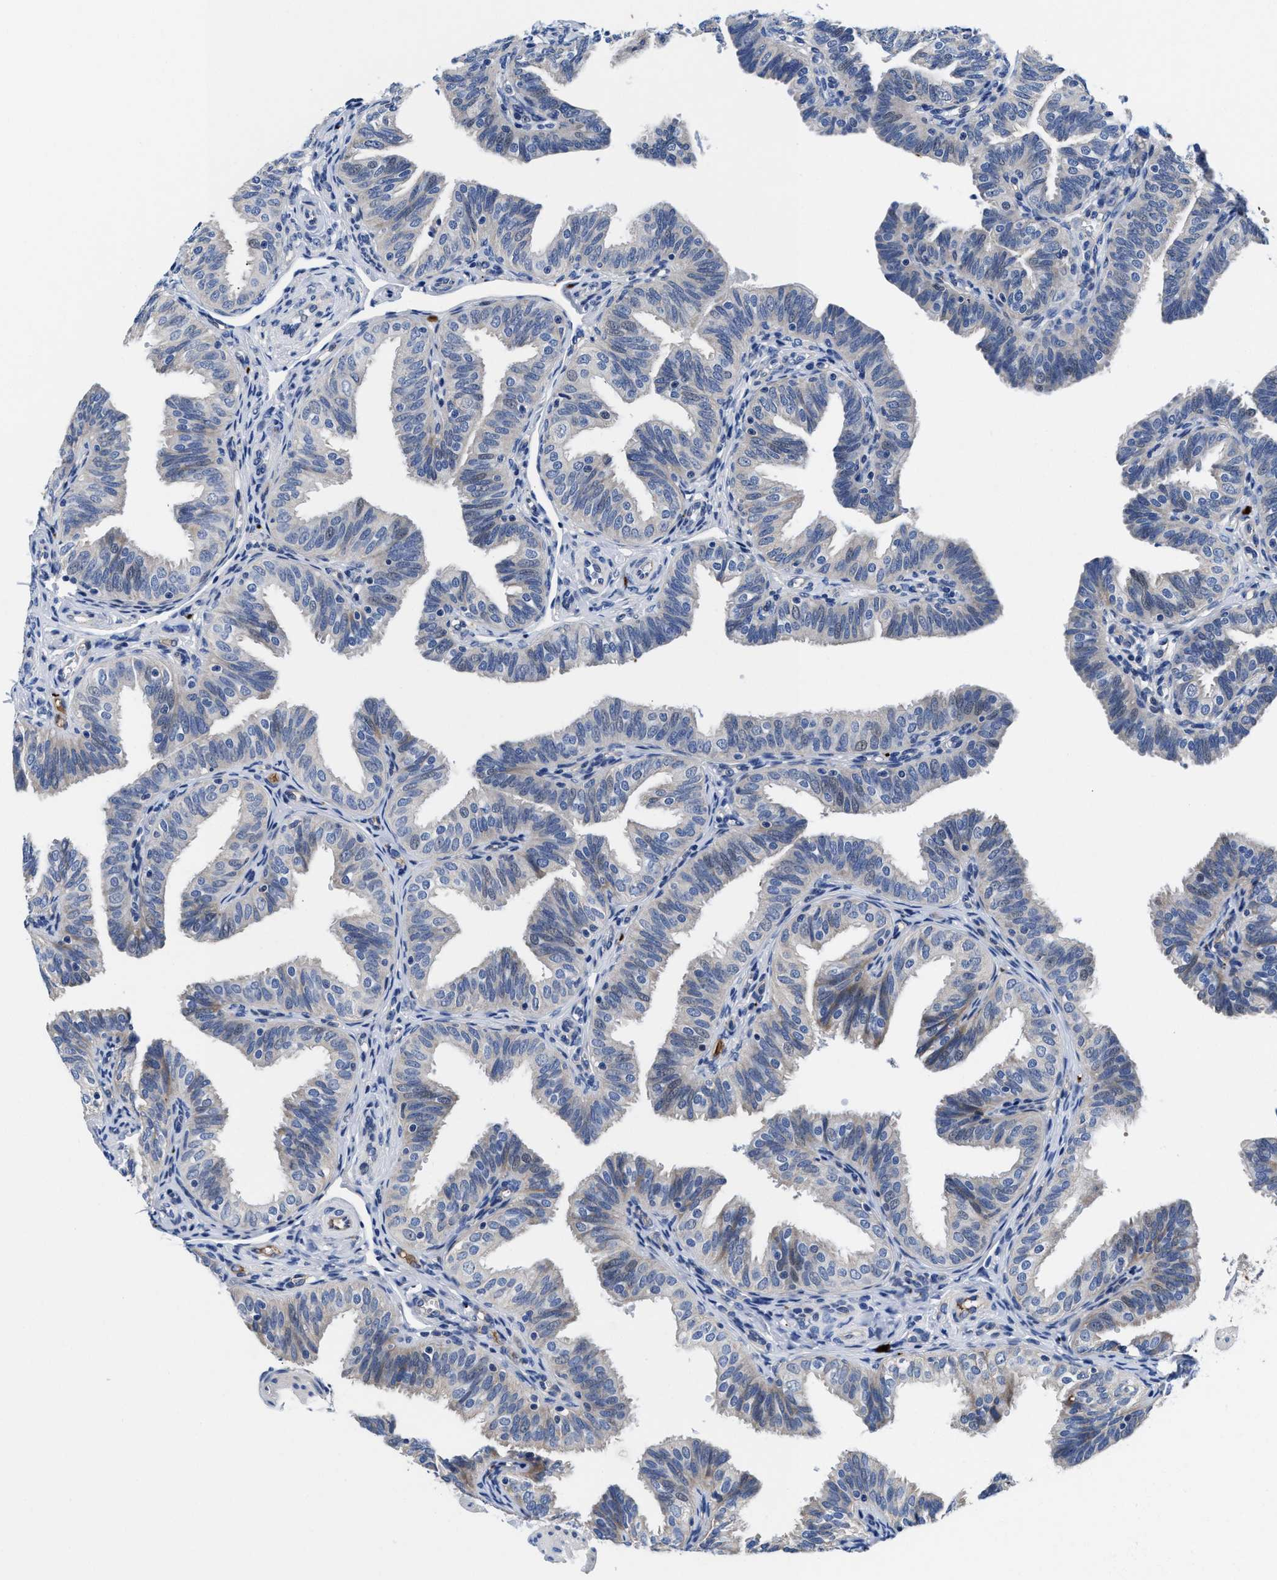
{"staining": {"intensity": "weak", "quantity": "<25%", "location": "cytoplasmic/membranous"}, "tissue": "fallopian tube", "cell_type": "Glandular cells", "image_type": "normal", "snomed": [{"axis": "morphology", "description": "Normal tissue, NOS"}, {"axis": "topography", "description": "Fallopian tube"}], "caption": "Immunohistochemistry histopathology image of benign fallopian tube: human fallopian tube stained with DAB shows no significant protein expression in glandular cells. (IHC, brightfield microscopy, high magnification).", "gene": "DHRS13", "patient": {"sex": "female", "age": 35}}